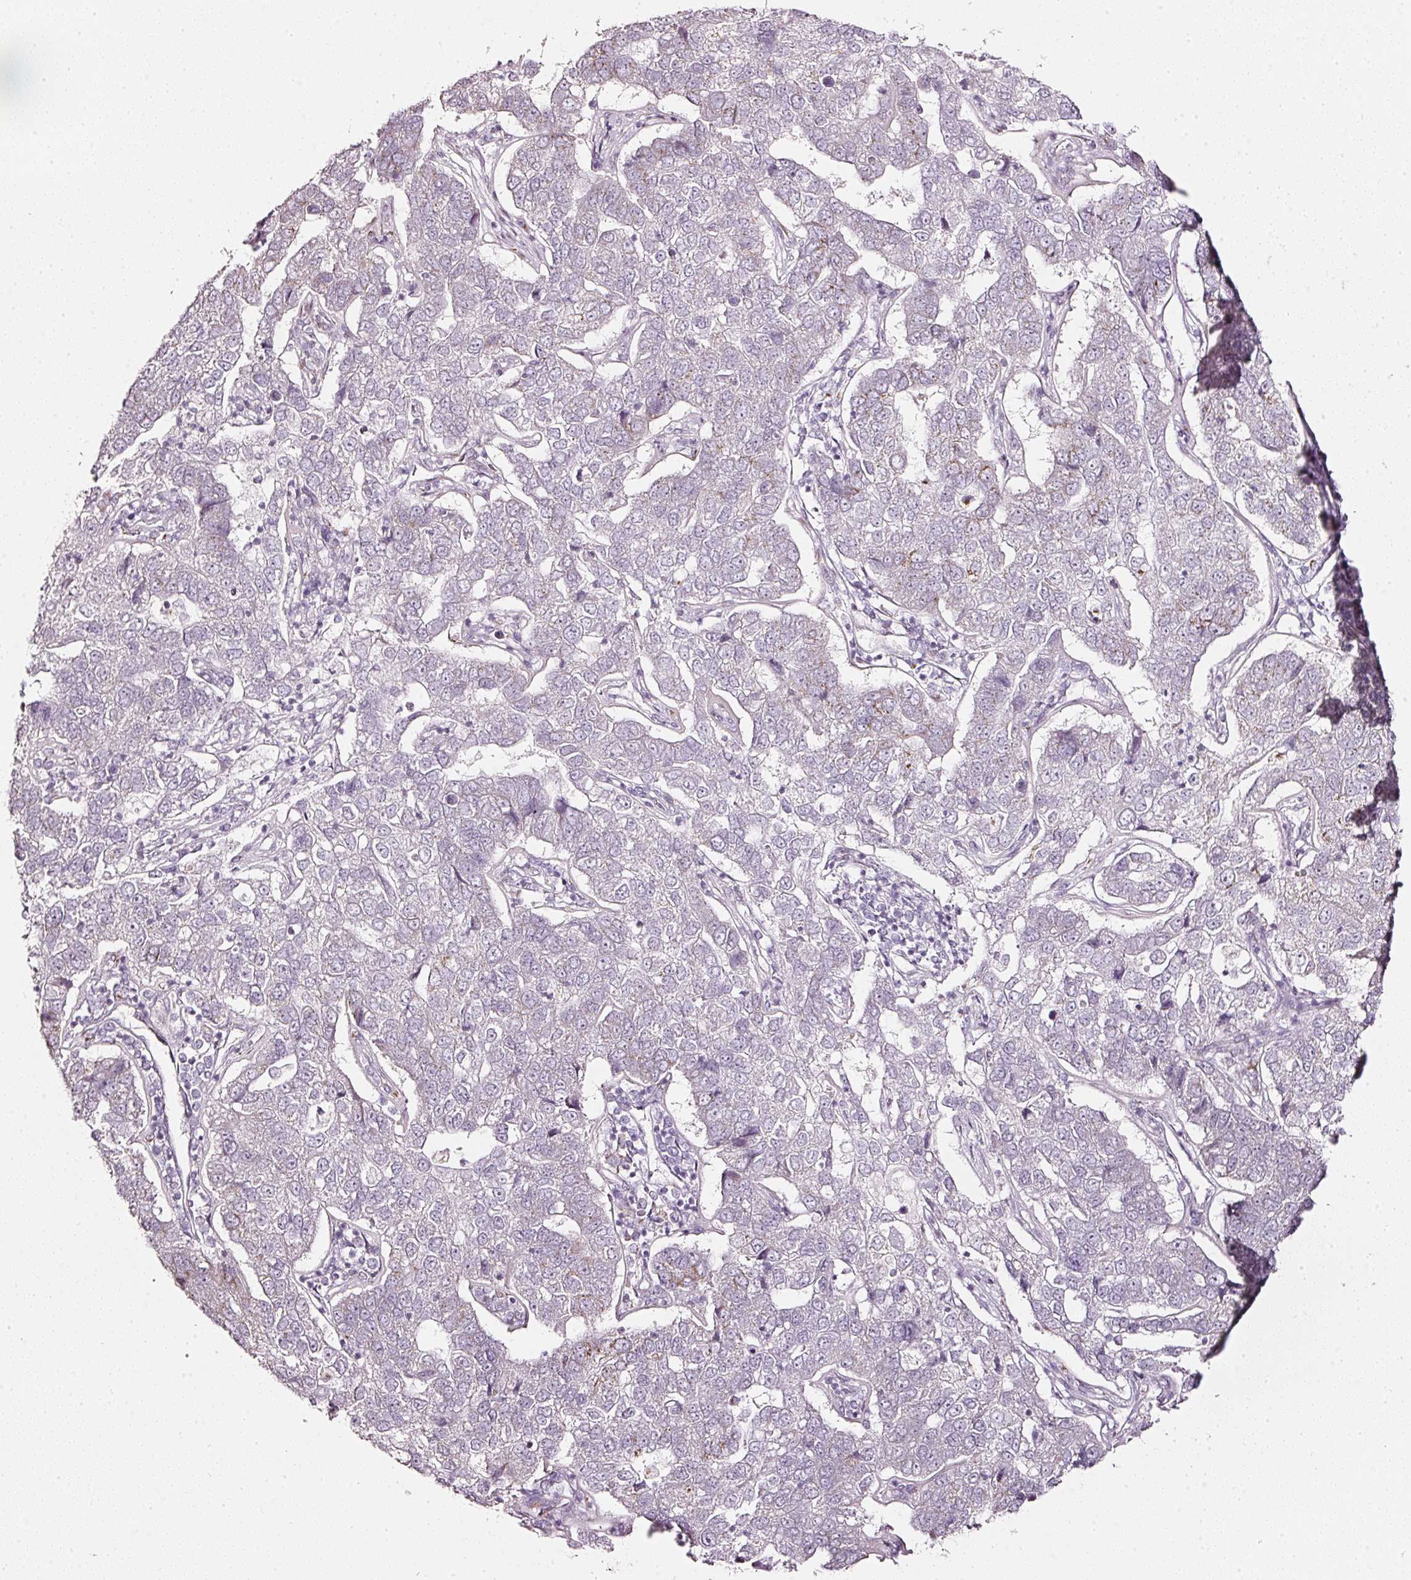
{"staining": {"intensity": "negative", "quantity": "none", "location": "none"}, "tissue": "pancreatic cancer", "cell_type": "Tumor cells", "image_type": "cancer", "snomed": [{"axis": "morphology", "description": "Adenocarcinoma, NOS"}, {"axis": "topography", "description": "Pancreas"}], "caption": "Tumor cells show no significant protein expression in adenocarcinoma (pancreatic).", "gene": "SDF4", "patient": {"sex": "female", "age": 61}}